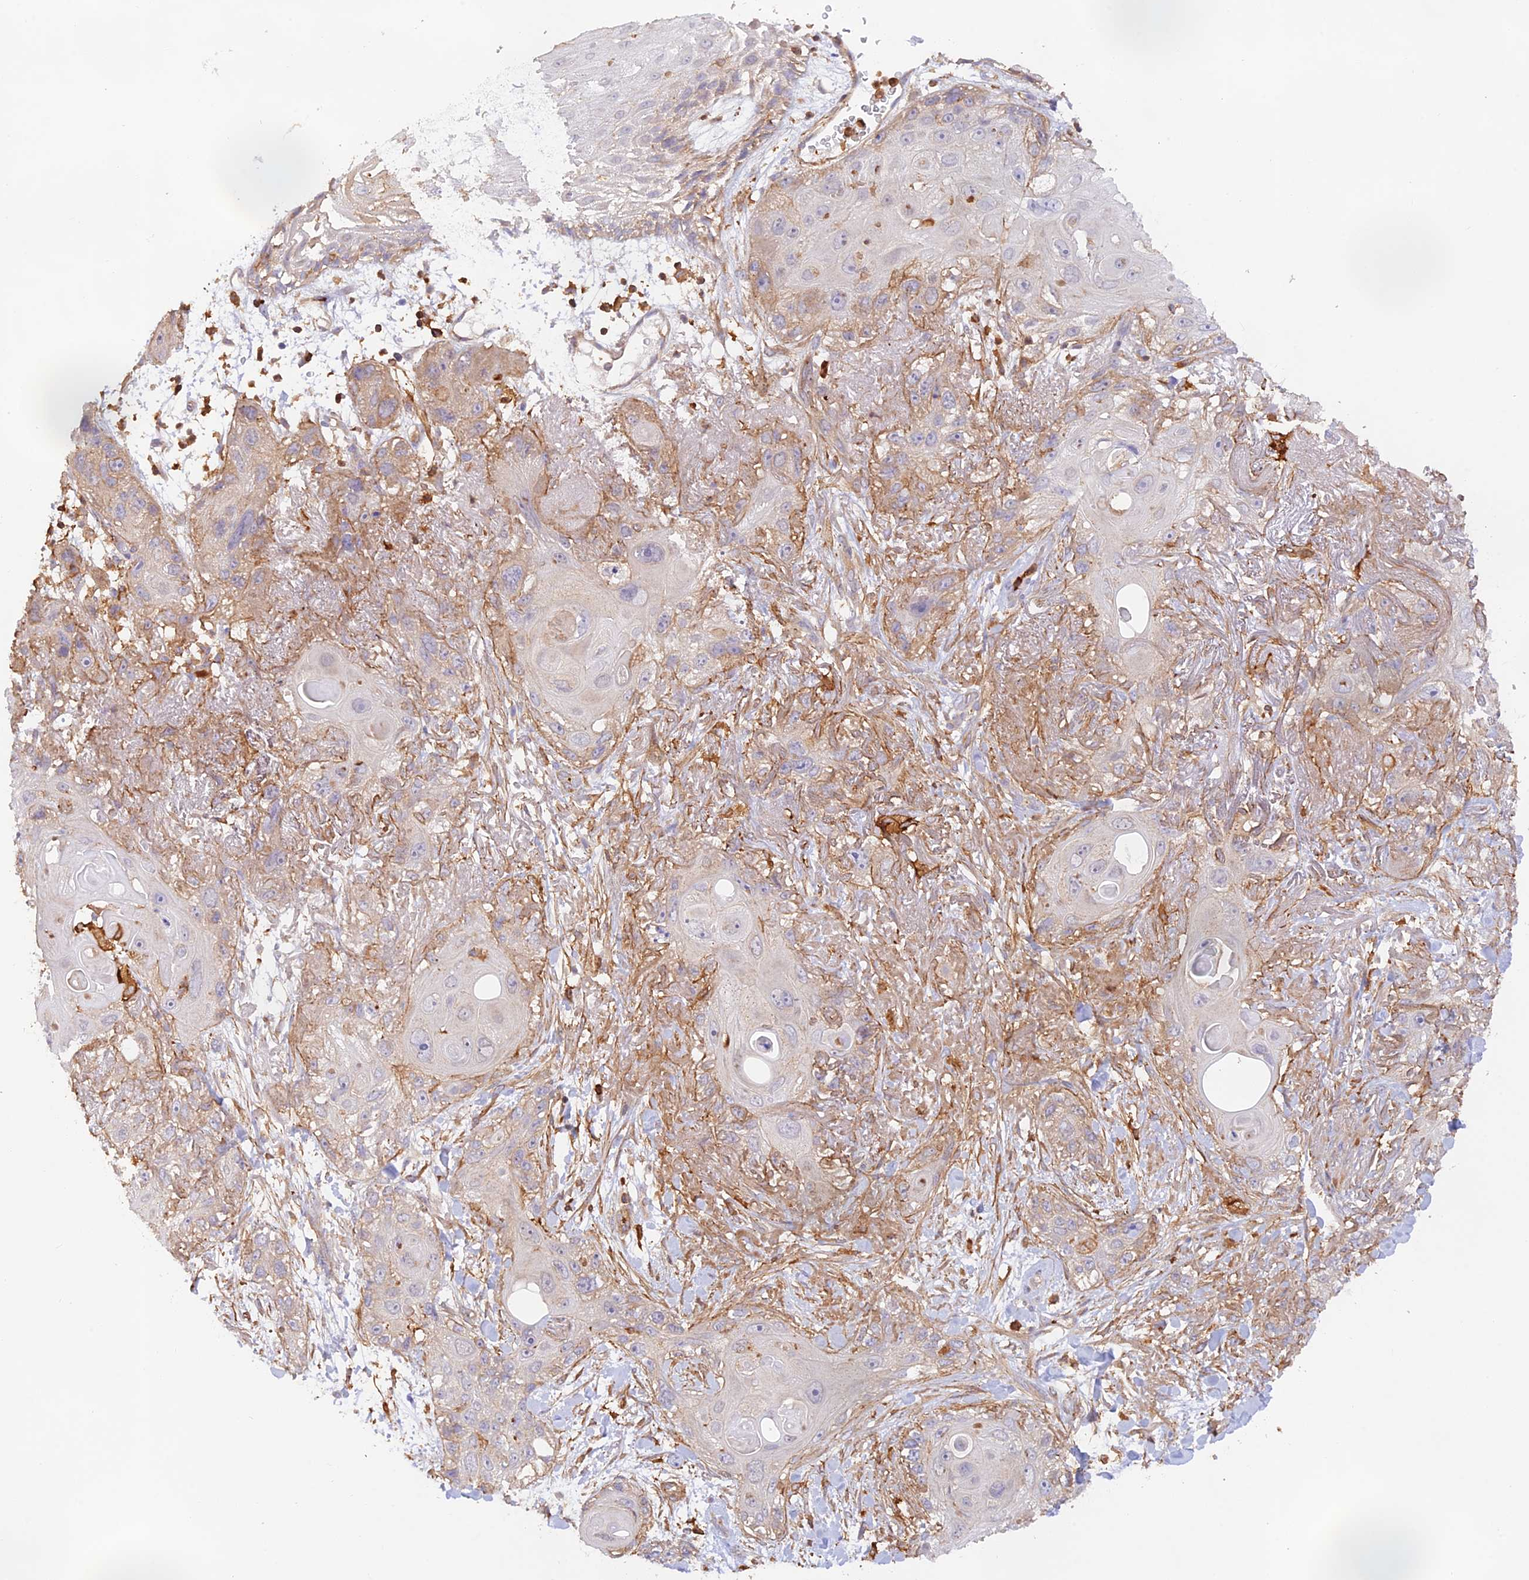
{"staining": {"intensity": "moderate", "quantity": "<25%", "location": "cytoplasmic/membranous"}, "tissue": "skin cancer", "cell_type": "Tumor cells", "image_type": "cancer", "snomed": [{"axis": "morphology", "description": "Normal tissue, NOS"}, {"axis": "morphology", "description": "Squamous cell carcinoma, NOS"}, {"axis": "topography", "description": "Skin"}], "caption": "The immunohistochemical stain shows moderate cytoplasmic/membranous staining in tumor cells of squamous cell carcinoma (skin) tissue. The protein is stained brown, and the nuclei are stained in blue (DAB (3,3'-diaminobenzidine) IHC with brightfield microscopy, high magnification).", "gene": "DENND1C", "patient": {"sex": "male", "age": 72}}